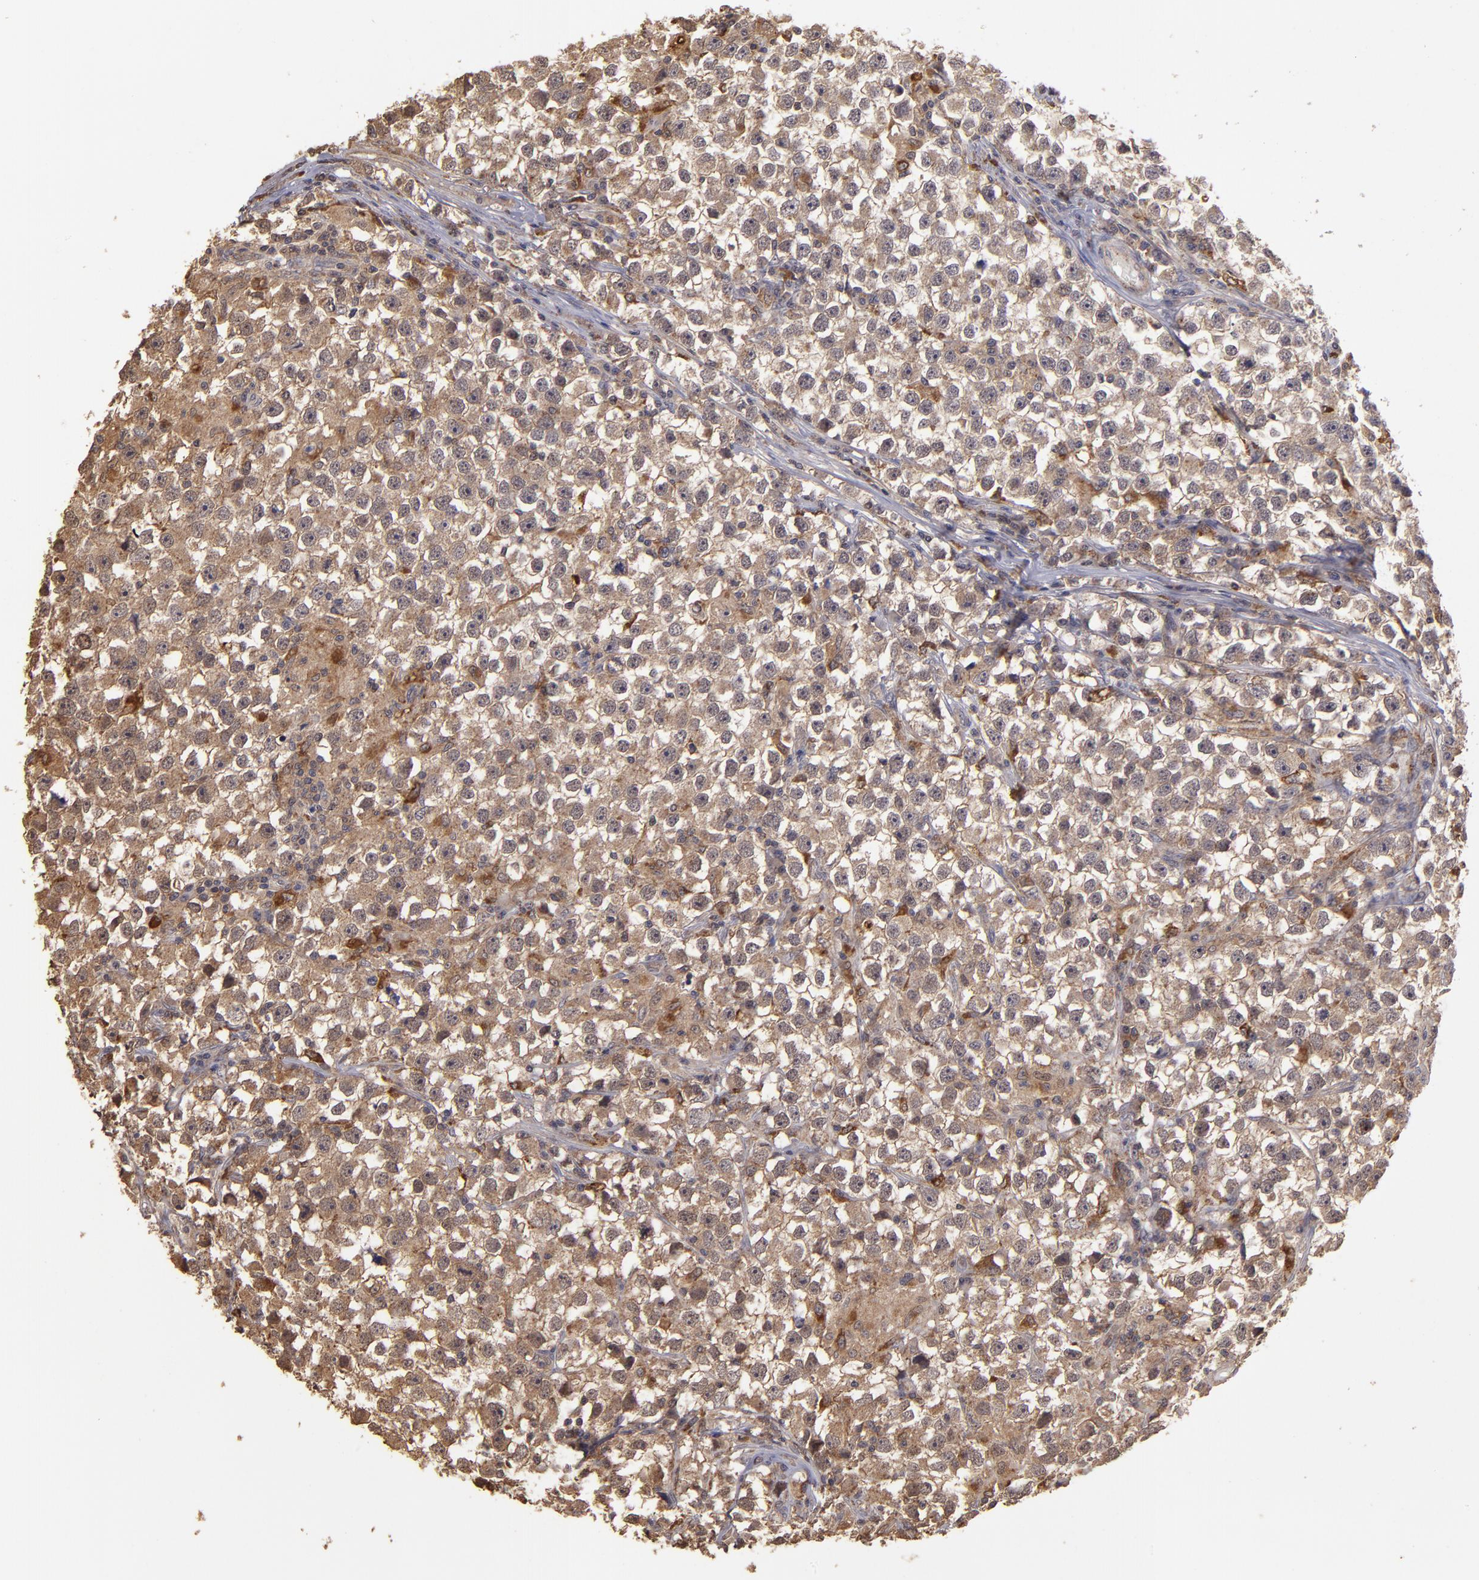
{"staining": {"intensity": "moderate", "quantity": ">75%", "location": "cytoplasmic/membranous"}, "tissue": "testis cancer", "cell_type": "Tumor cells", "image_type": "cancer", "snomed": [{"axis": "morphology", "description": "Seminoma, NOS"}, {"axis": "topography", "description": "Testis"}], "caption": "Brown immunohistochemical staining in human seminoma (testis) displays moderate cytoplasmic/membranous positivity in approximately >75% of tumor cells. (IHC, brightfield microscopy, high magnification).", "gene": "SIPA1L1", "patient": {"sex": "male", "age": 33}}